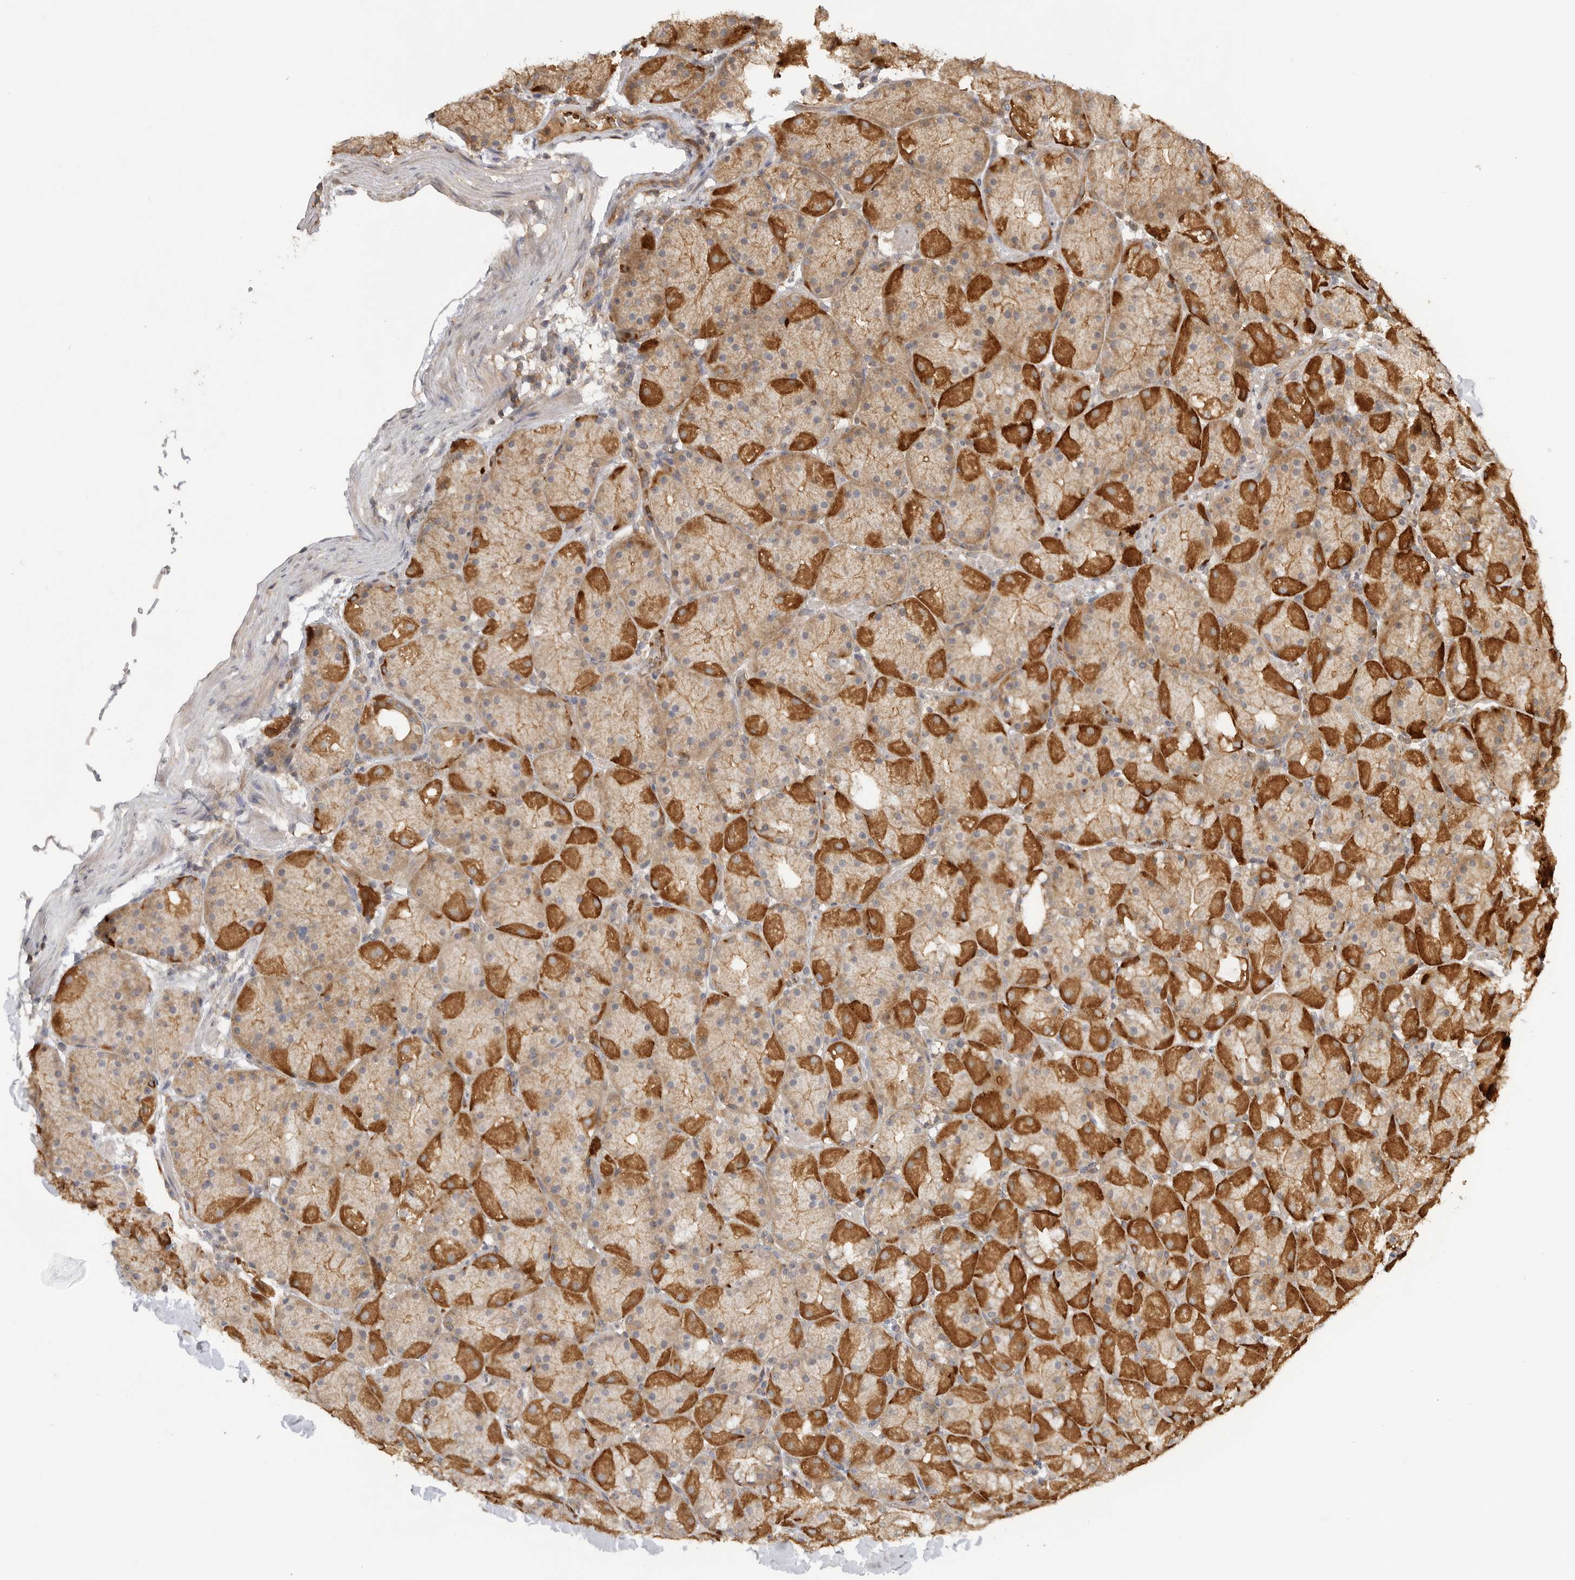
{"staining": {"intensity": "moderate", "quantity": ">75%", "location": "cytoplasmic/membranous"}, "tissue": "stomach", "cell_type": "Glandular cells", "image_type": "normal", "snomed": [{"axis": "morphology", "description": "Normal tissue, NOS"}, {"axis": "topography", "description": "Stomach, upper"}, {"axis": "topography", "description": "Stomach"}], "caption": "Immunohistochemistry (DAB (3,3'-diaminobenzidine)) staining of benign human stomach reveals moderate cytoplasmic/membranous protein expression in approximately >75% of glandular cells.", "gene": "CLDN12", "patient": {"sex": "male", "age": 48}}